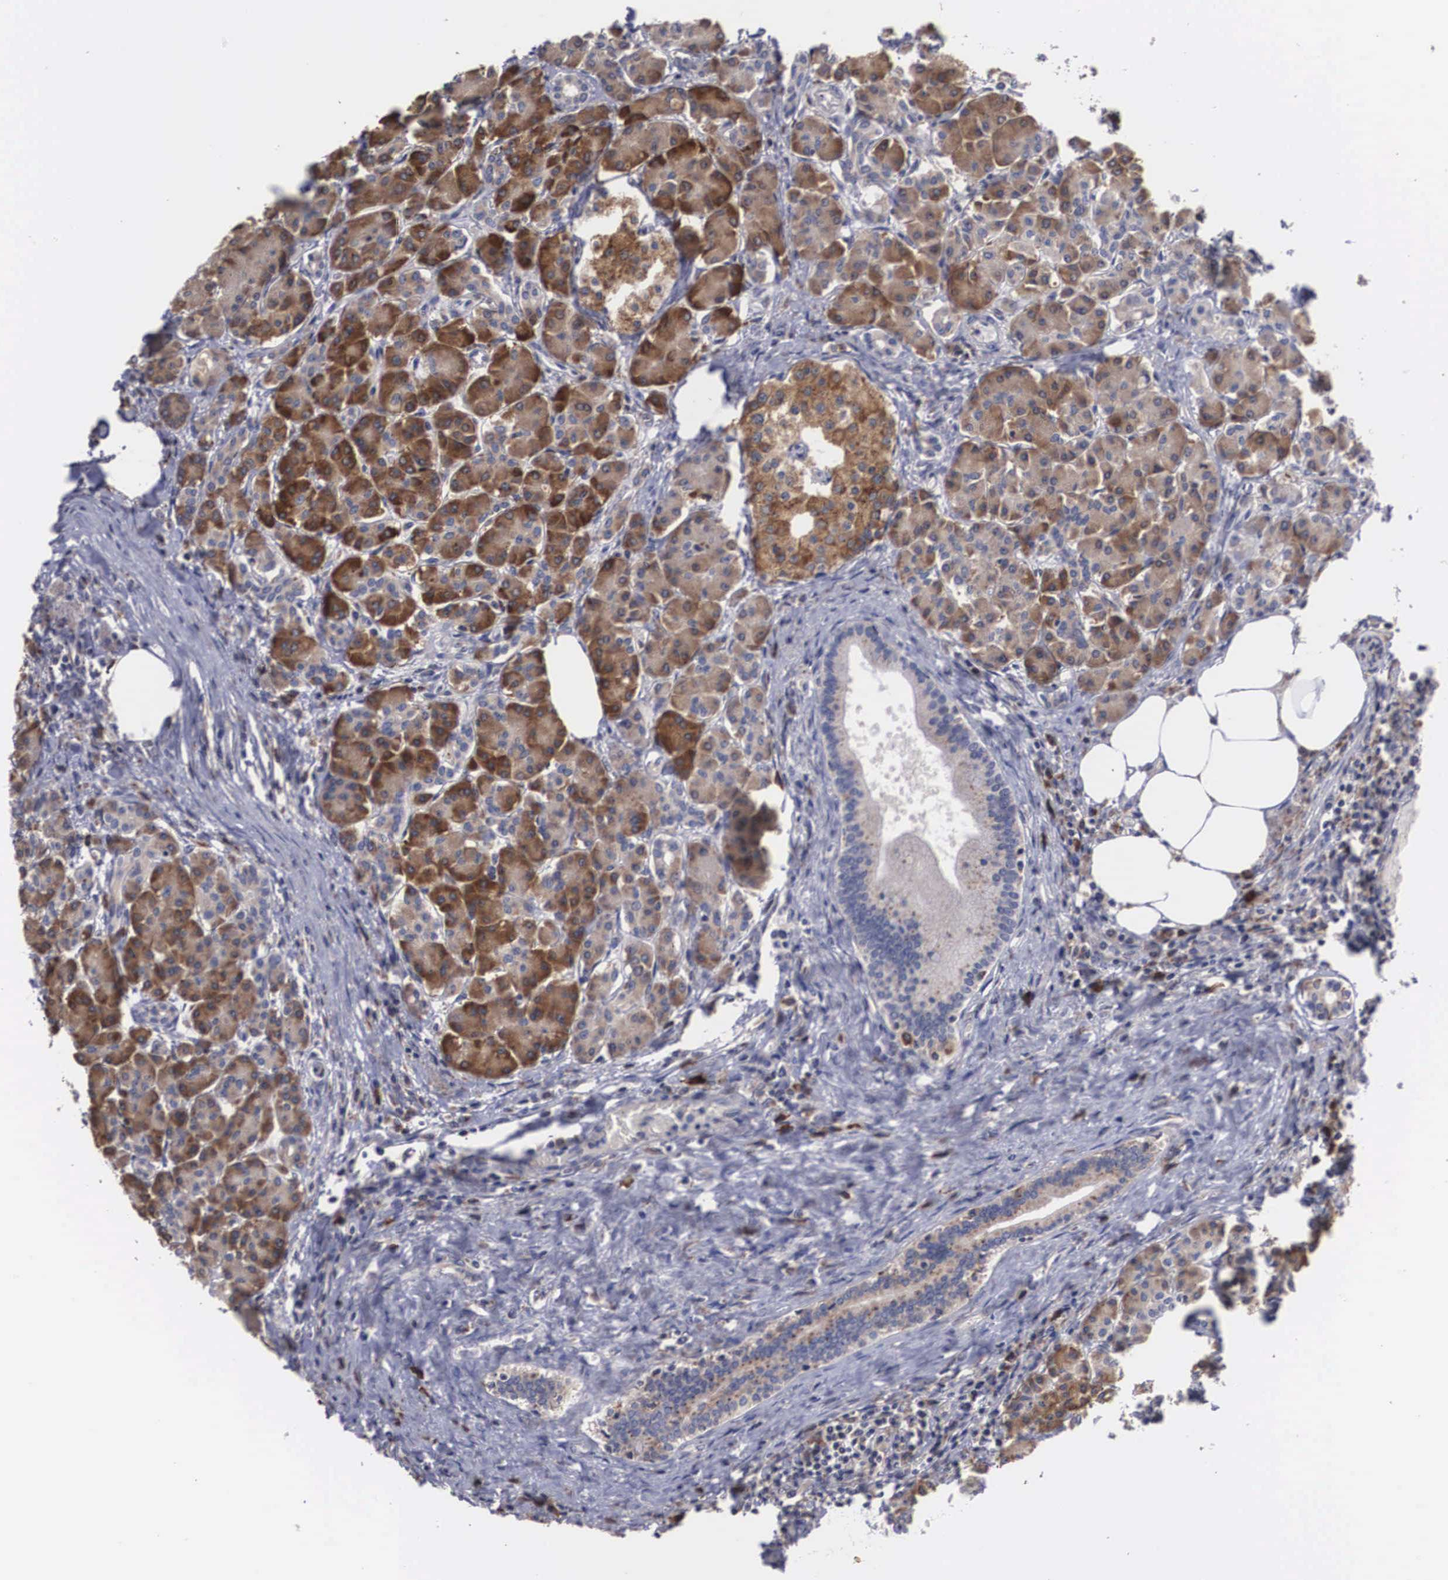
{"staining": {"intensity": "strong", "quantity": ">75%", "location": "cytoplasmic/membranous"}, "tissue": "pancreas", "cell_type": "Exocrine glandular cells", "image_type": "normal", "snomed": [{"axis": "morphology", "description": "Normal tissue, NOS"}, {"axis": "topography", "description": "Pancreas"}], "caption": "Immunohistochemistry (IHC) micrograph of normal pancreas stained for a protein (brown), which exhibits high levels of strong cytoplasmic/membranous staining in approximately >75% of exocrine glandular cells.", "gene": "CRELD2", "patient": {"sex": "female", "age": 73}}